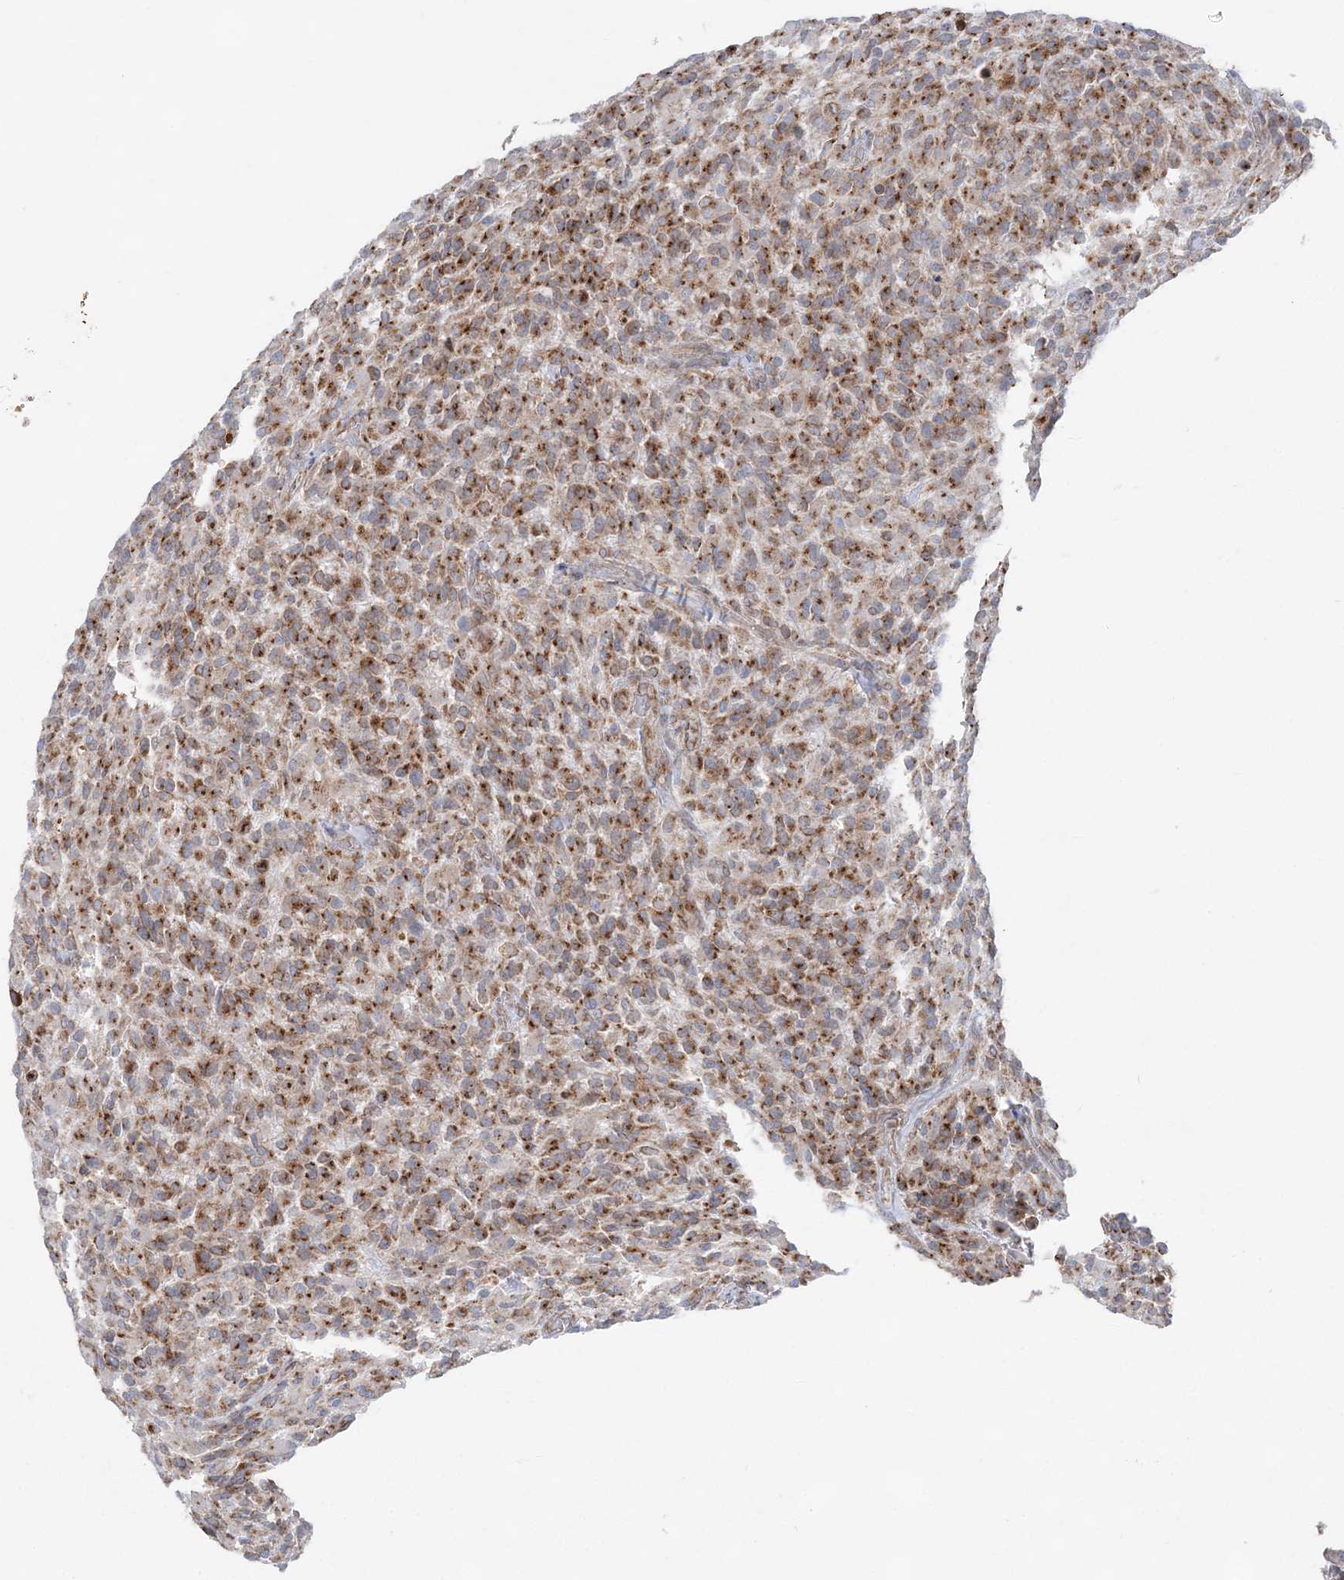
{"staining": {"intensity": "moderate", "quantity": ">75%", "location": "cytoplasmic/membranous"}, "tissue": "glioma", "cell_type": "Tumor cells", "image_type": "cancer", "snomed": [{"axis": "morphology", "description": "Glioma, malignant, High grade"}, {"axis": "topography", "description": "Brain"}], "caption": "IHC of human malignant glioma (high-grade) demonstrates medium levels of moderate cytoplasmic/membranous expression in about >75% of tumor cells.", "gene": "TMED10", "patient": {"sex": "male", "age": 71}}